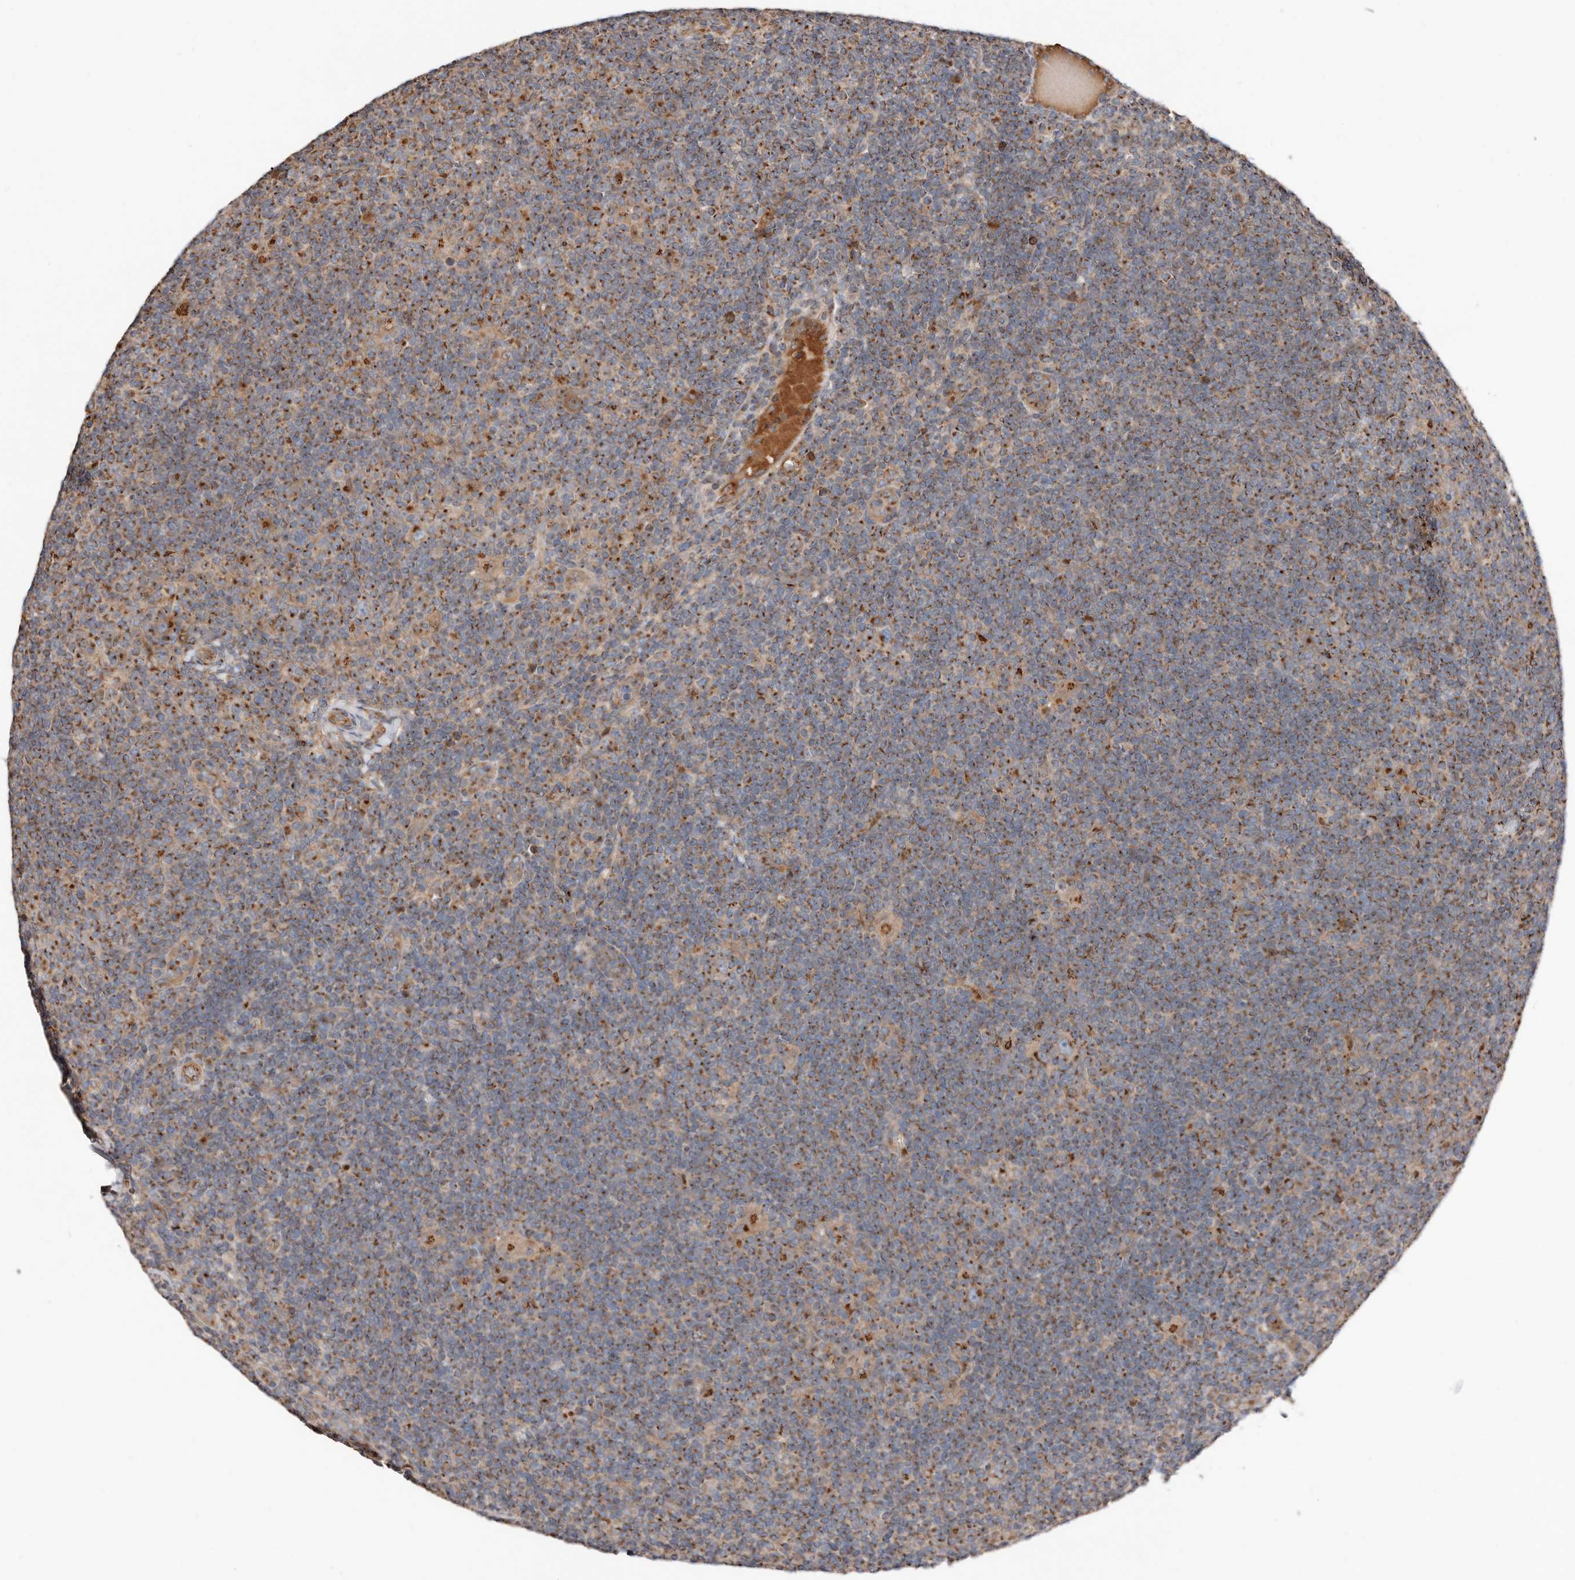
{"staining": {"intensity": "moderate", "quantity": ">75%", "location": "cytoplasmic/membranous"}, "tissue": "lymphoma", "cell_type": "Tumor cells", "image_type": "cancer", "snomed": [{"axis": "morphology", "description": "Hodgkin's disease, NOS"}, {"axis": "topography", "description": "Lymph node"}], "caption": "Immunohistochemical staining of Hodgkin's disease exhibits medium levels of moderate cytoplasmic/membranous protein positivity in approximately >75% of tumor cells.", "gene": "COG1", "patient": {"sex": "female", "age": 57}}